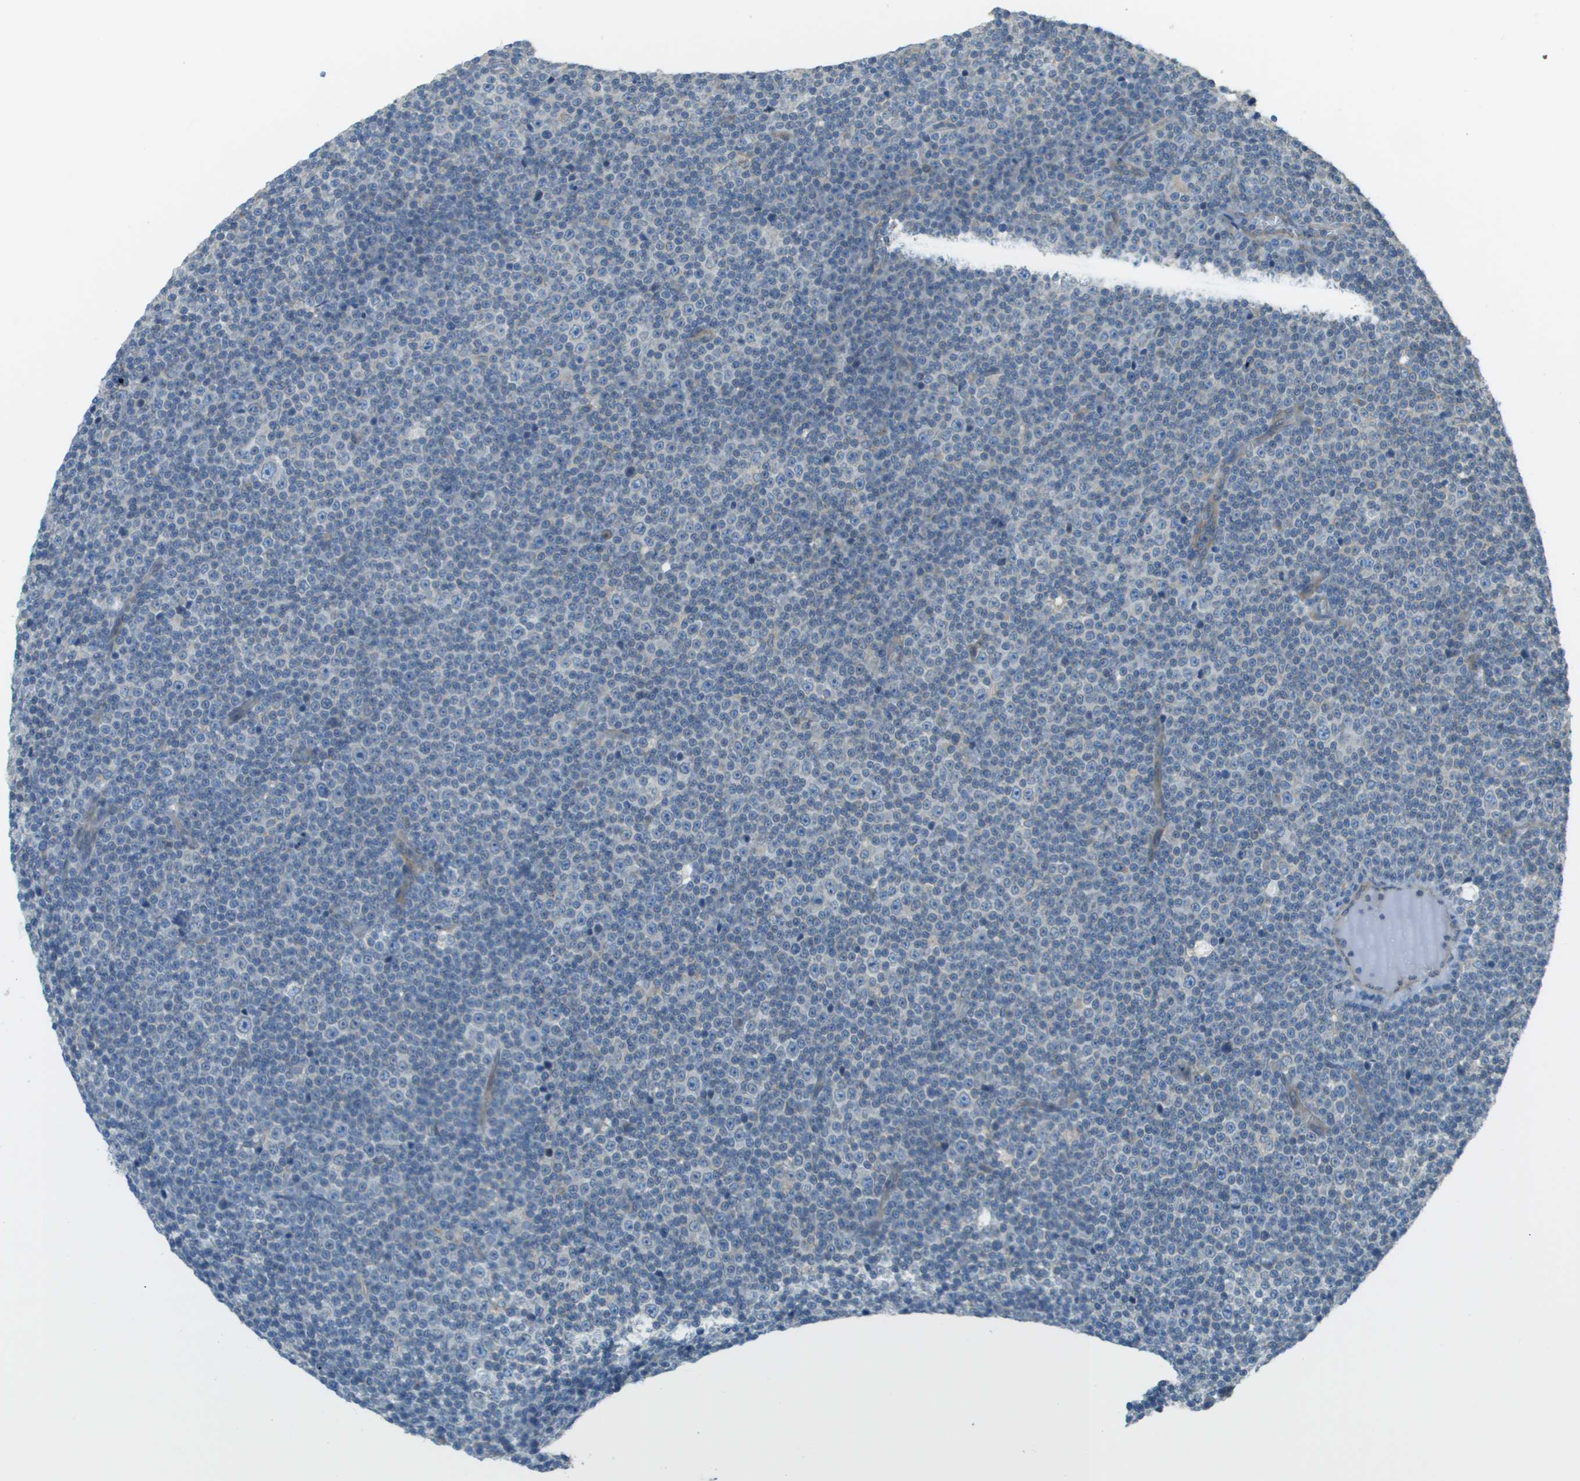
{"staining": {"intensity": "negative", "quantity": "none", "location": "none"}, "tissue": "lymphoma", "cell_type": "Tumor cells", "image_type": "cancer", "snomed": [{"axis": "morphology", "description": "Malignant lymphoma, non-Hodgkin's type, Low grade"}, {"axis": "topography", "description": "Lymph node"}], "caption": "This is an IHC photomicrograph of human low-grade malignant lymphoma, non-Hodgkin's type. There is no expression in tumor cells.", "gene": "DNAJB11", "patient": {"sex": "female", "age": 67}}